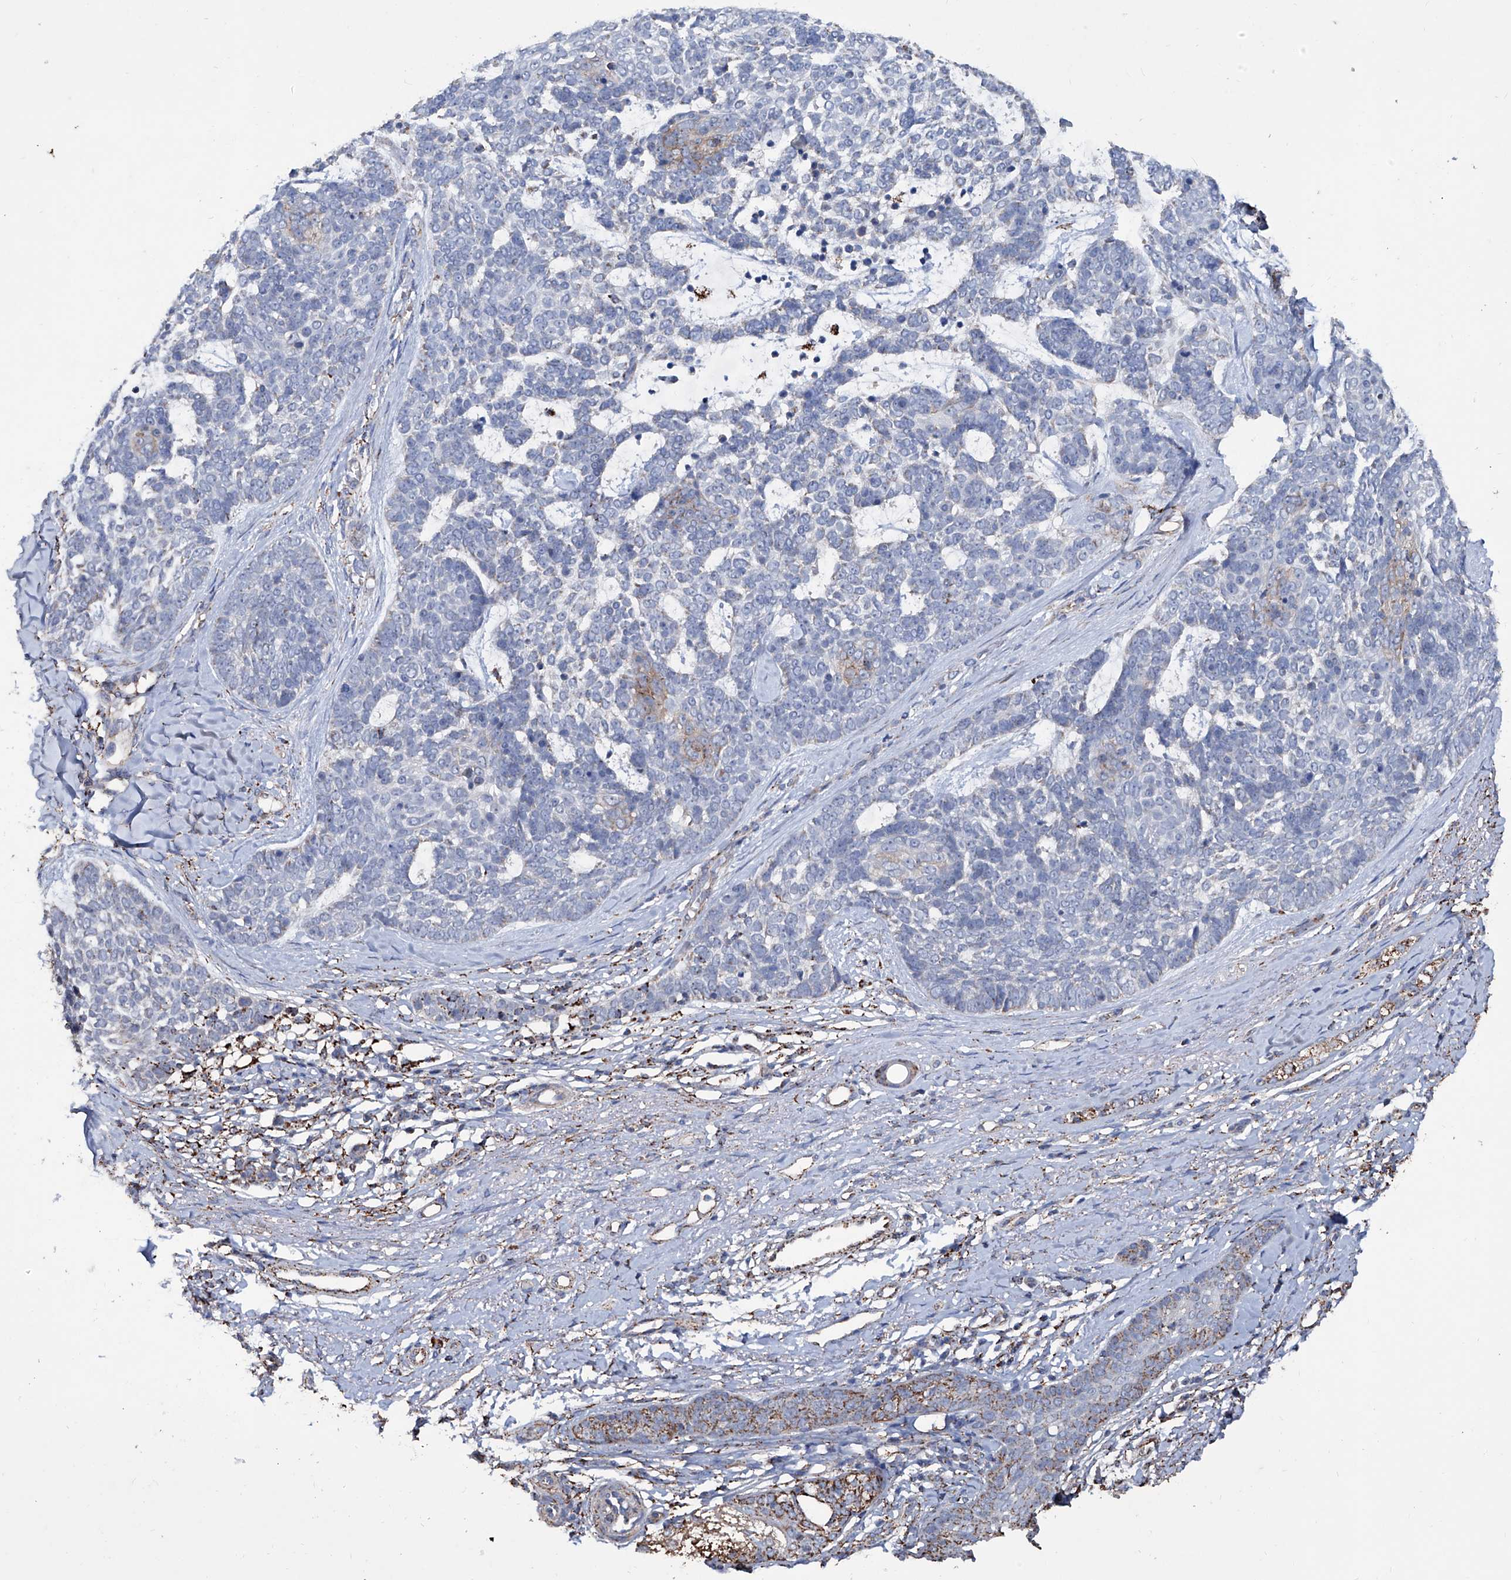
{"staining": {"intensity": "weak", "quantity": "<25%", "location": "cytoplasmic/membranous"}, "tissue": "skin cancer", "cell_type": "Tumor cells", "image_type": "cancer", "snomed": [{"axis": "morphology", "description": "Basal cell carcinoma"}, {"axis": "topography", "description": "Skin"}], "caption": "Skin cancer stained for a protein using immunohistochemistry (IHC) exhibits no expression tumor cells.", "gene": "NHS", "patient": {"sex": "female", "age": 81}}